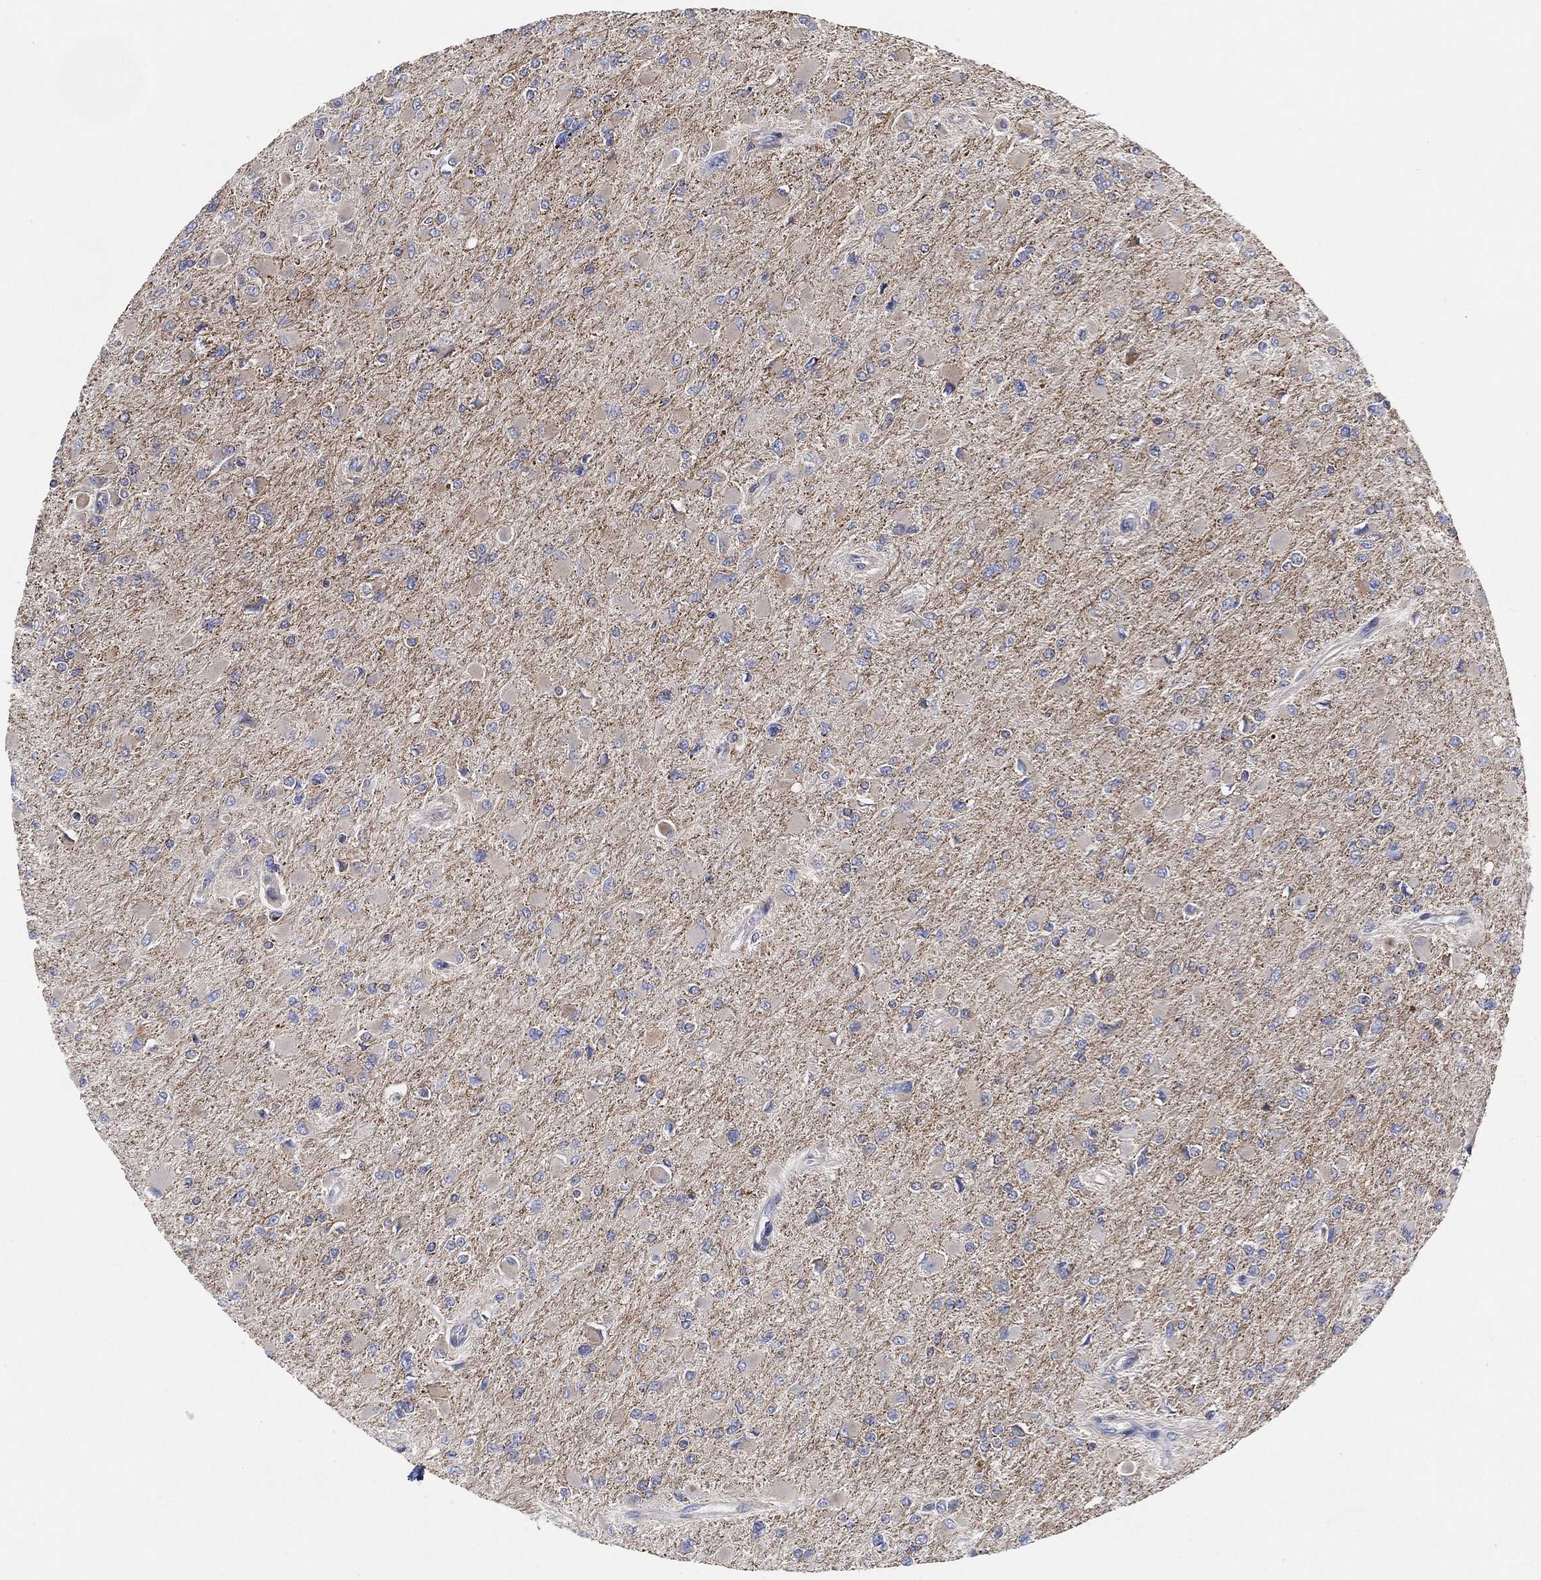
{"staining": {"intensity": "negative", "quantity": "none", "location": "none"}, "tissue": "glioma", "cell_type": "Tumor cells", "image_type": "cancer", "snomed": [{"axis": "morphology", "description": "Glioma, malignant, High grade"}, {"axis": "topography", "description": "Cerebral cortex"}], "caption": "A histopathology image of human glioma is negative for staining in tumor cells. (Stains: DAB (3,3'-diaminobenzidine) immunohistochemistry (IHC) with hematoxylin counter stain, Microscopy: brightfield microscopy at high magnification).", "gene": "GCAT", "patient": {"sex": "female", "age": 36}}